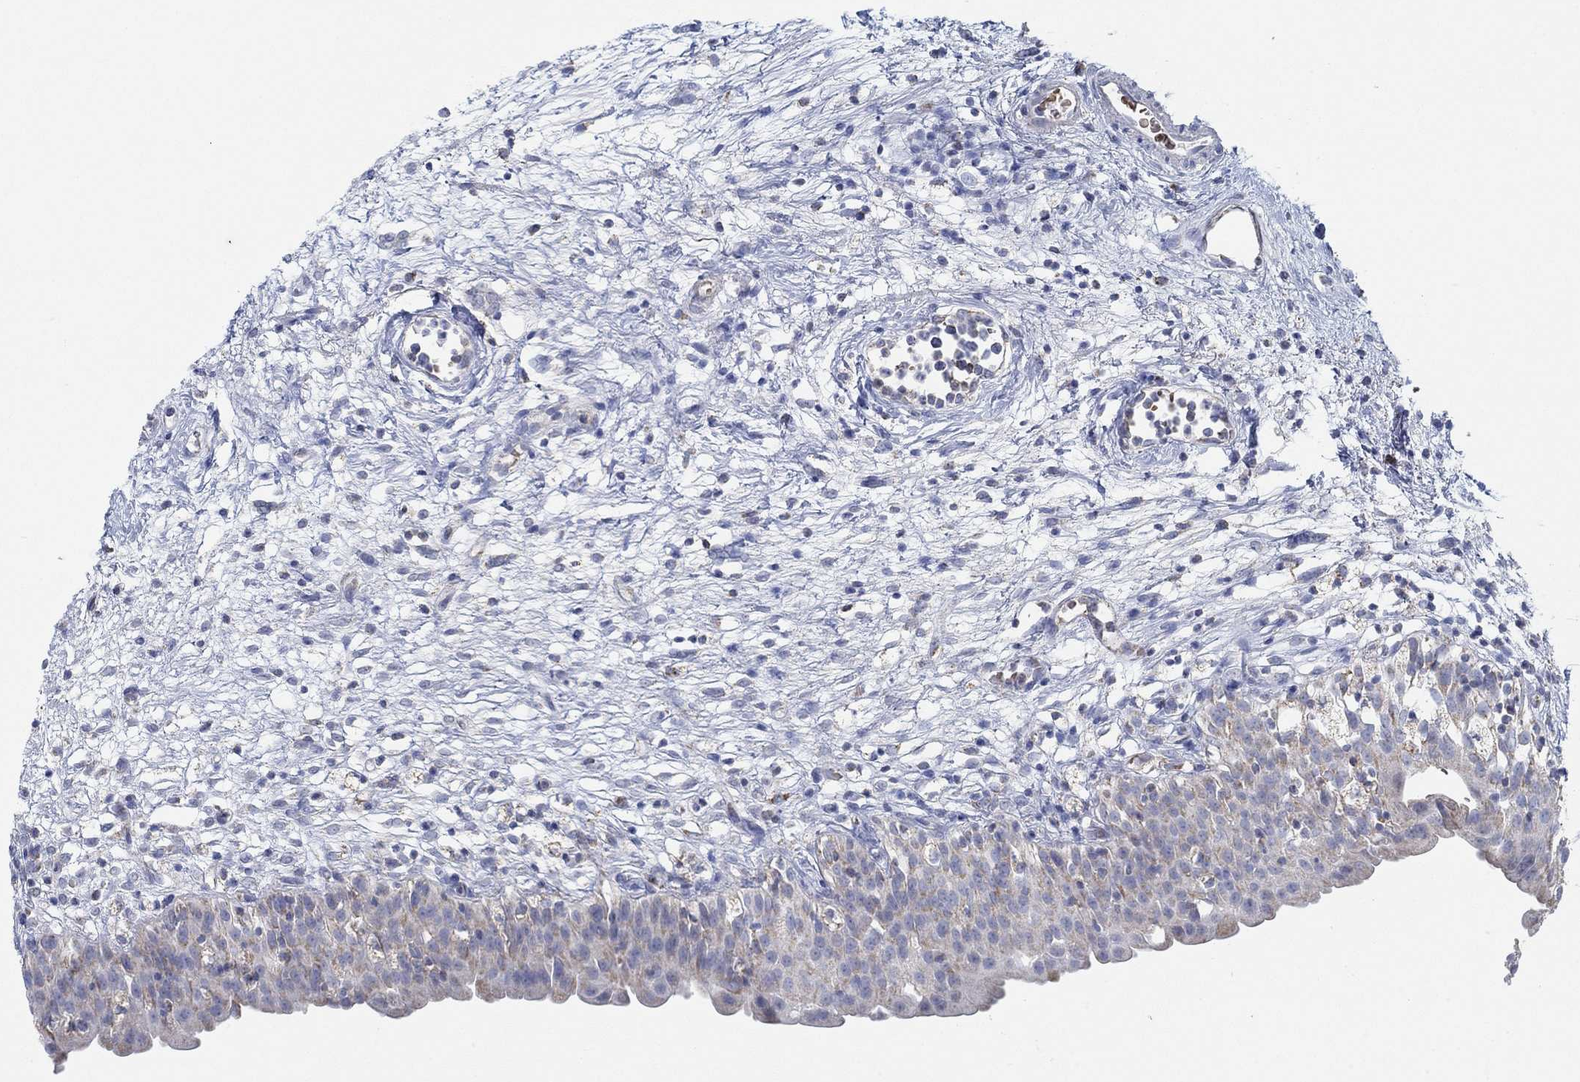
{"staining": {"intensity": "negative", "quantity": "none", "location": "none"}, "tissue": "urinary bladder", "cell_type": "Urothelial cells", "image_type": "normal", "snomed": [{"axis": "morphology", "description": "Normal tissue, NOS"}, {"axis": "topography", "description": "Urinary bladder"}], "caption": "Immunohistochemistry (IHC) image of normal urinary bladder: human urinary bladder stained with DAB (3,3'-diaminobenzidine) displays no significant protein expression in urothelial cells.", "gene": "GLOD5", "patient": {"sex": "male", "age": 76}}